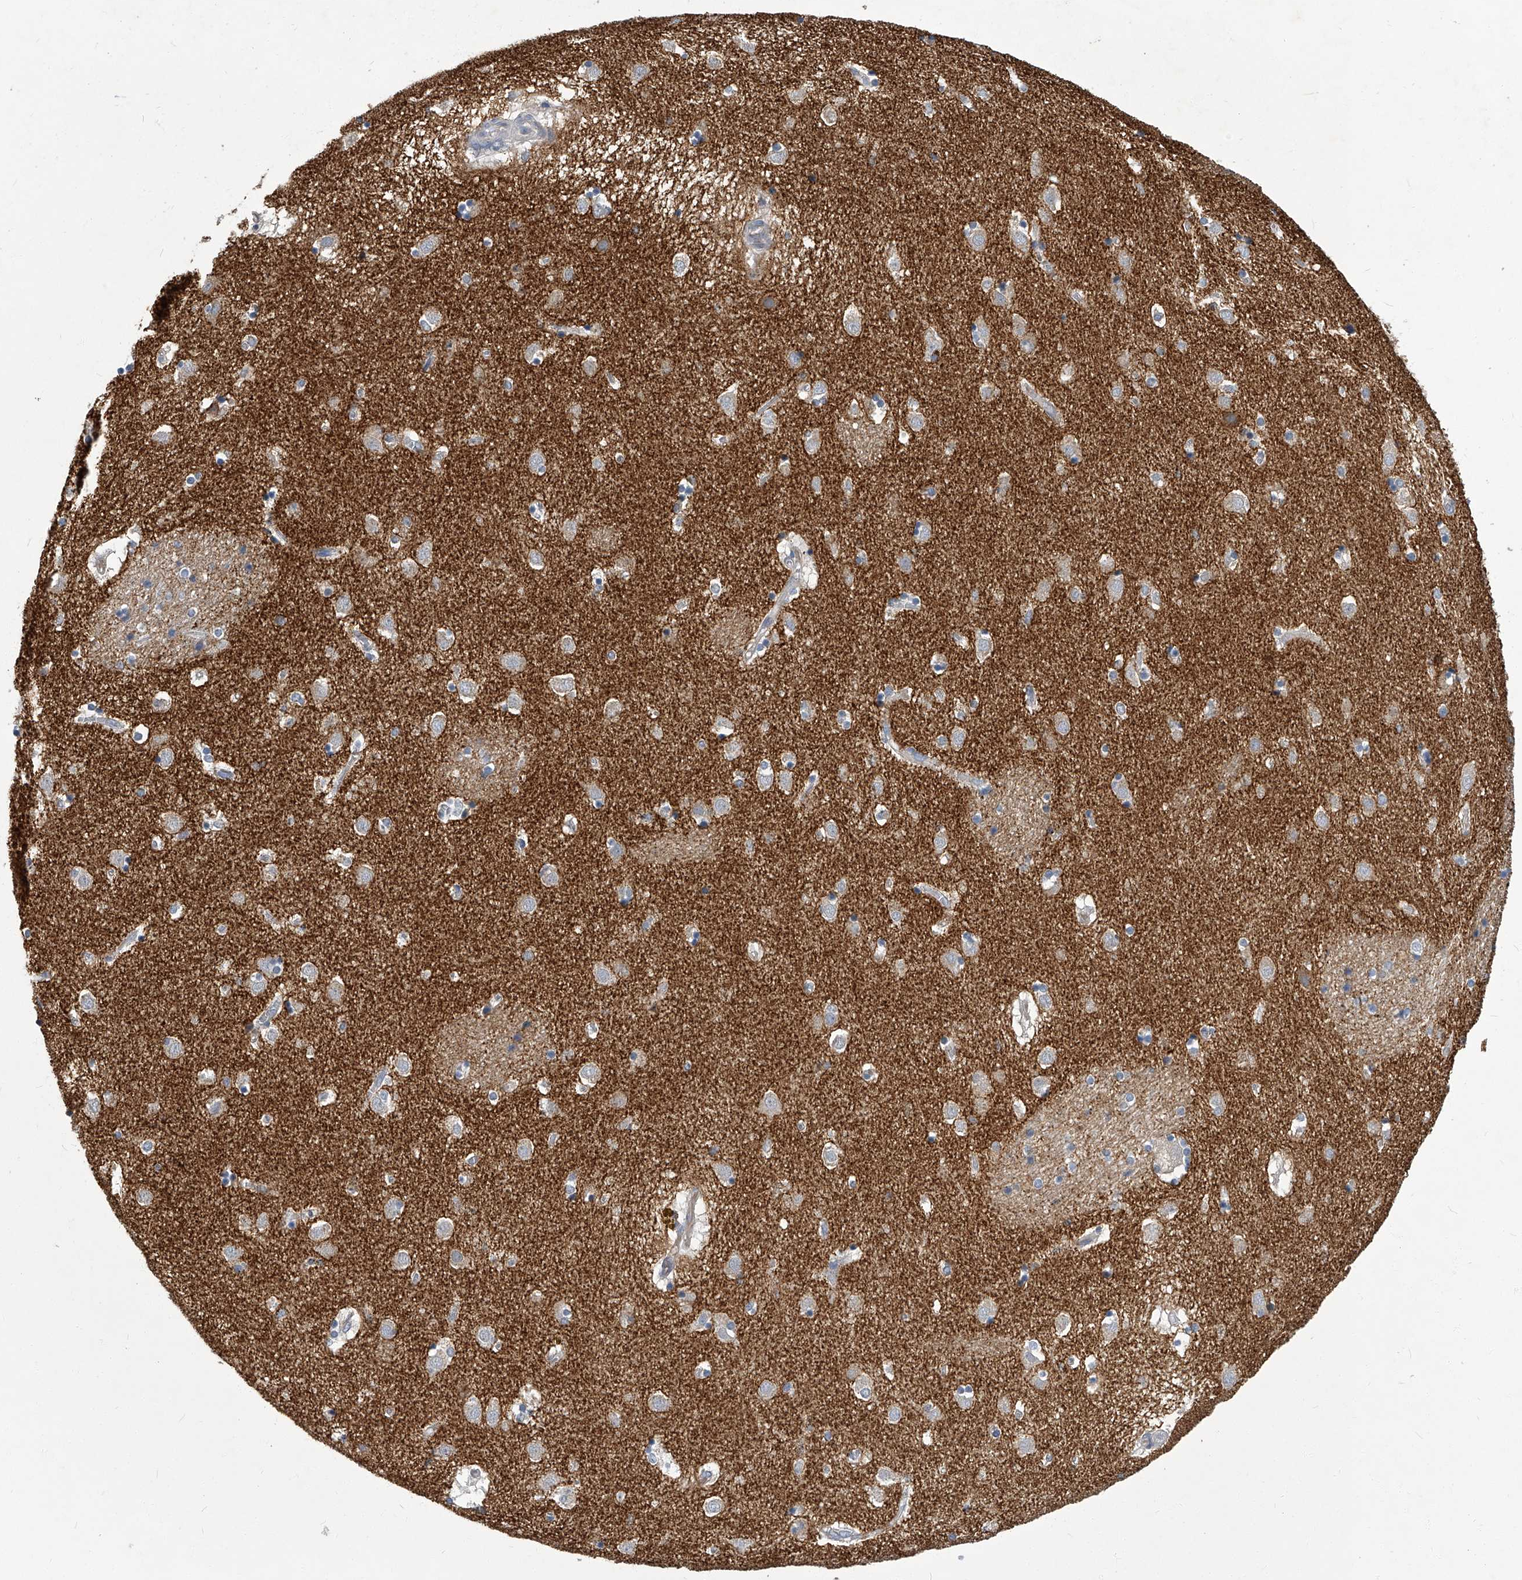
{"staining": {"intensity": "negative", "quantity": "none", "location": "none"}, "tissue": "caudate", "cell_type": "Glial cells", "image_type": "normal", "snomed": [{"axis": "morphology", "description": "Normal tissue, NOS"}, {"axis": "topography", "description": "Lateral ventricle wall"}], "caption": "IHC image of normal caudate: caudate stained with DAB displays no significant protein positivity in glial cells. (Stains: DAB IHC with hematoxylin counter stain, Microscopy: brightfield microscopy at high magnification).", "gene": "TGFBR1", "patient": {"sex": "male", "age": 70}}